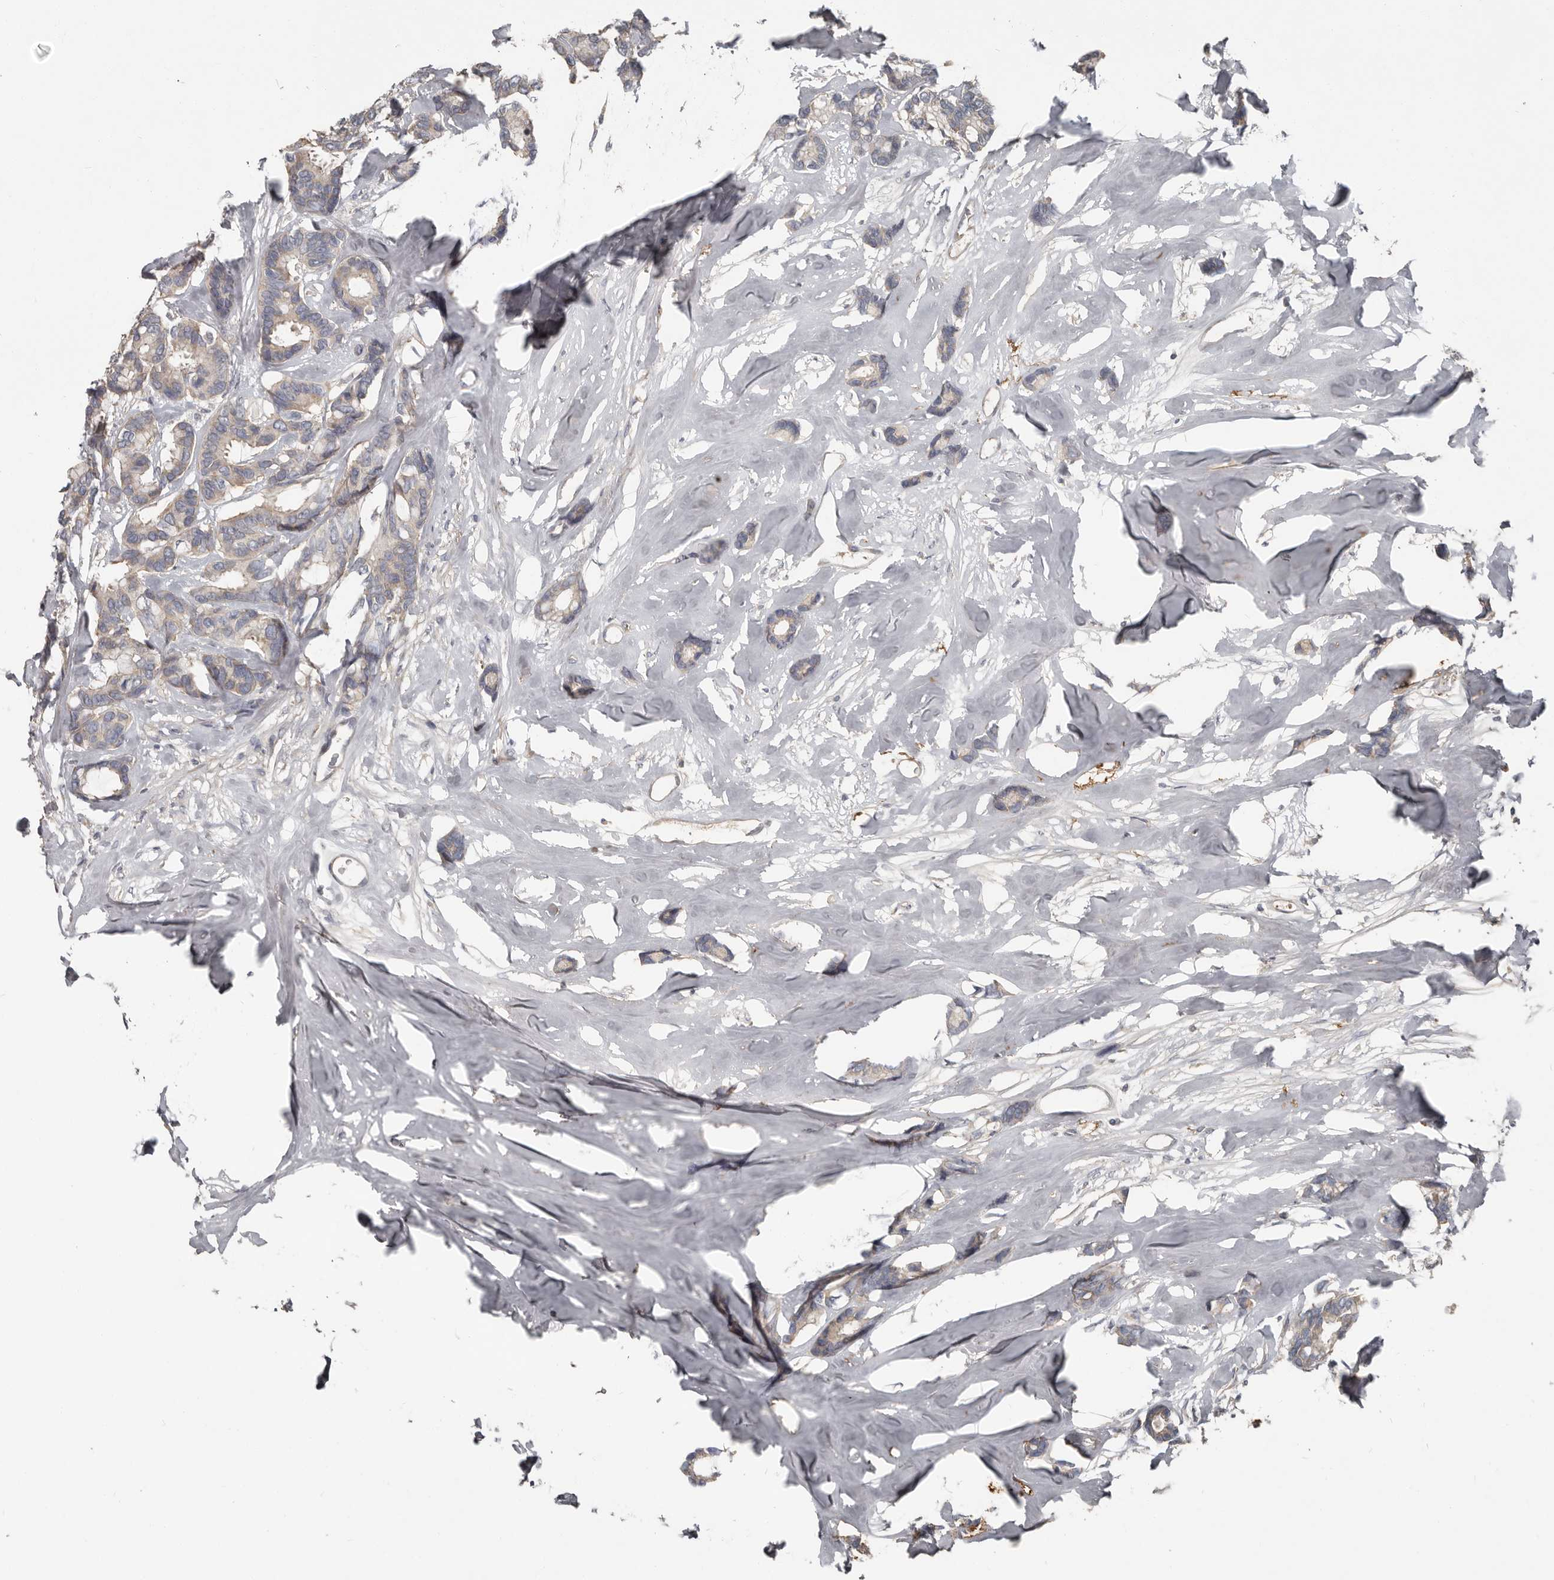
{"staining": {"intensity": "weak", "quantity": "<25%", "location": "cytoplasmic/membranous"}, "tissue": "breast cancer", "cell_type": "Tumor cells", "image_type": "cancer", "snomed": [{"axis": "morphology", "description": "Duct carcinoma"}, {"axis": "topography", "description": "Breast"}], "caption": "The photomicrograph shows no staining of tumor cells in breast cancer (intraductal carcinoma). (DAB (3,3'-diaminobenzidine) immunohistochemistry visualized using brightfield microscopy, high magnification).", "gene": "CA6", "patient": {"sex": "female", "age": 87}}